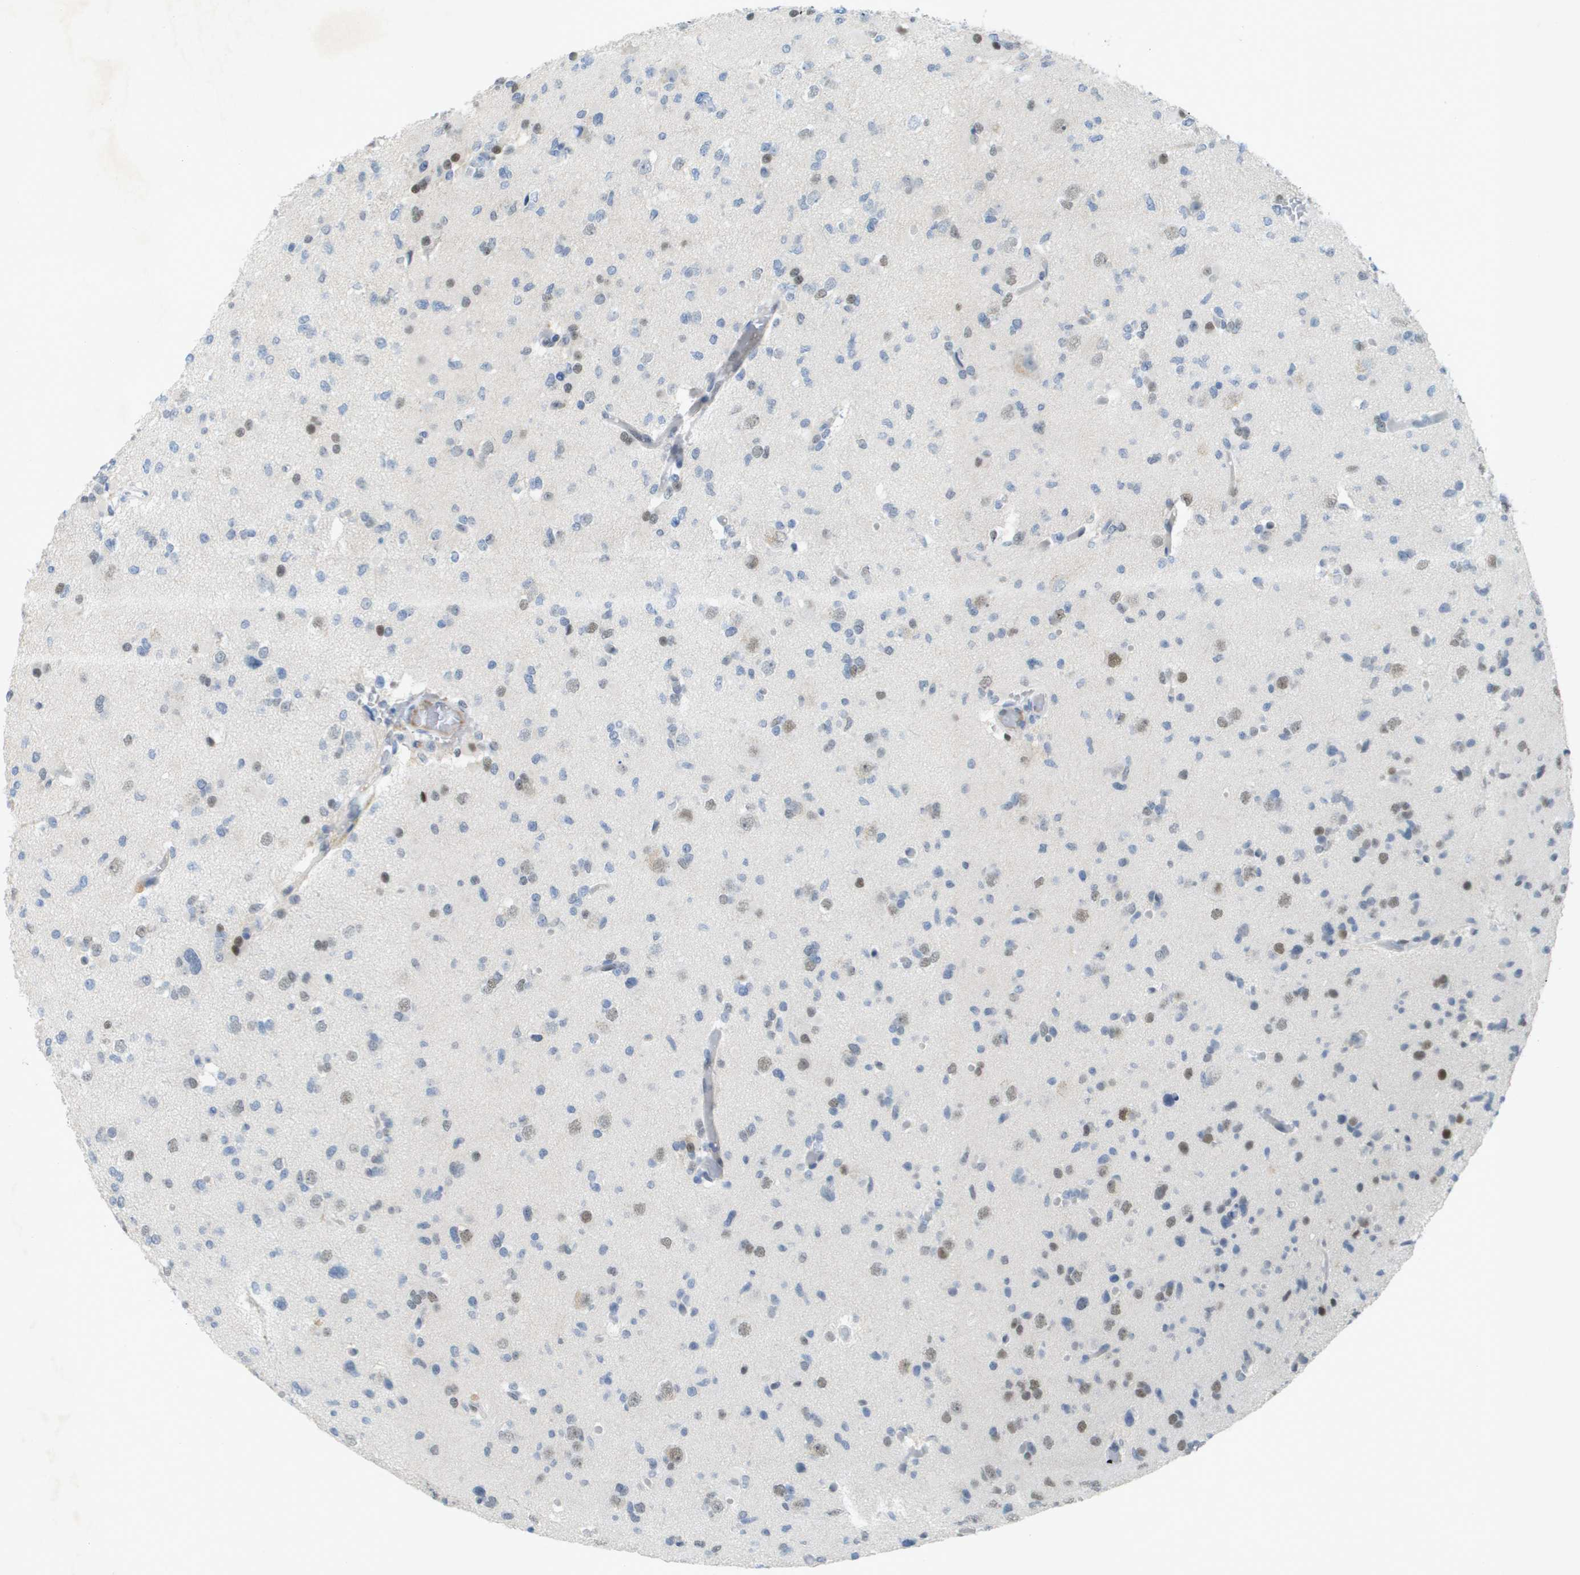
{"staining": {"intensity": "weak", "quantity": "25%-75%", "location": "nuclear"}, "tissue": "glioma", "cell_type": "Tumor cells", "image_type": "cancer", "snomed": [{"axis": "morphology", "description": "Glioma, malignant, Low grade"}, {"axis": "topography", "description": "Brain"}], "caption": "DAB (3,3'-diaminobenzidine) immunohistochemical staining of human low-grade glioma (malignant) displays weak nuclear protein positivity in approximately 25%-75% of tumor cells.", "gene": "TP53RK", "patient": {"sex": "female", "age": 22}}